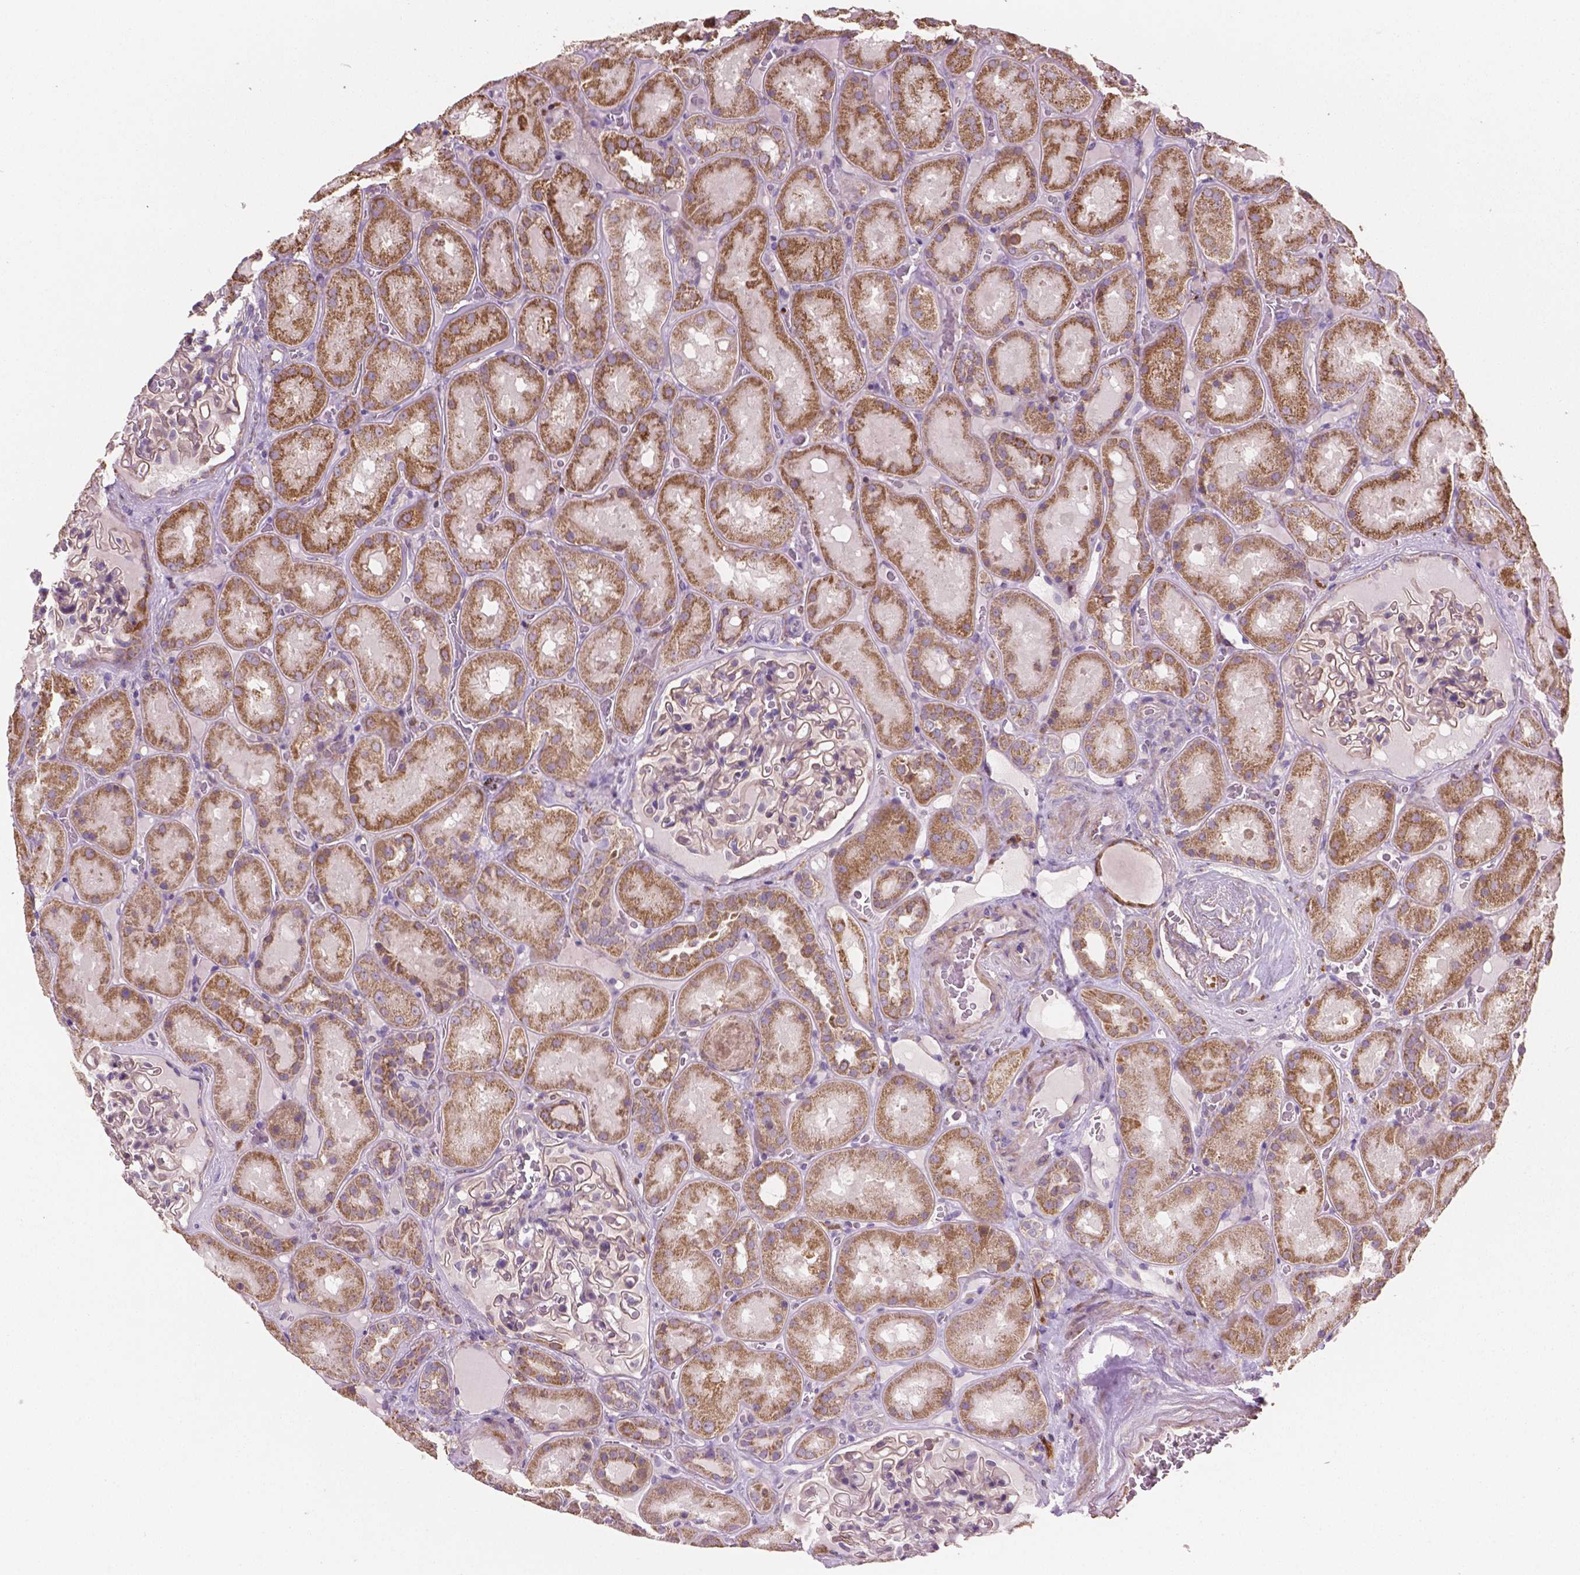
{"staining": {"intensity": "negative", "quantity": "none", "location": "none"}, "tissue": "kidney", "cell_type": "Cells in glomeruli", "image_type": "normal", "snomed": [{"axis": "morphology", "description": "Normal tissue, NOS"}, {"axis": "topography", "description": "Kidney"}], "caption": "Unremarkable kidney was stained to show a protein in brown. There is no significant staining in cells in glomeruli. Brightfield microscopy of immunohistochemistry (IHC) stained with DAB (3,3'-diaminobenzidine) (brown) and hematoxylin (blue), captured at high magnification.", "gene": "TCAF1", "patient": {"sex": "male", "age": 73}}